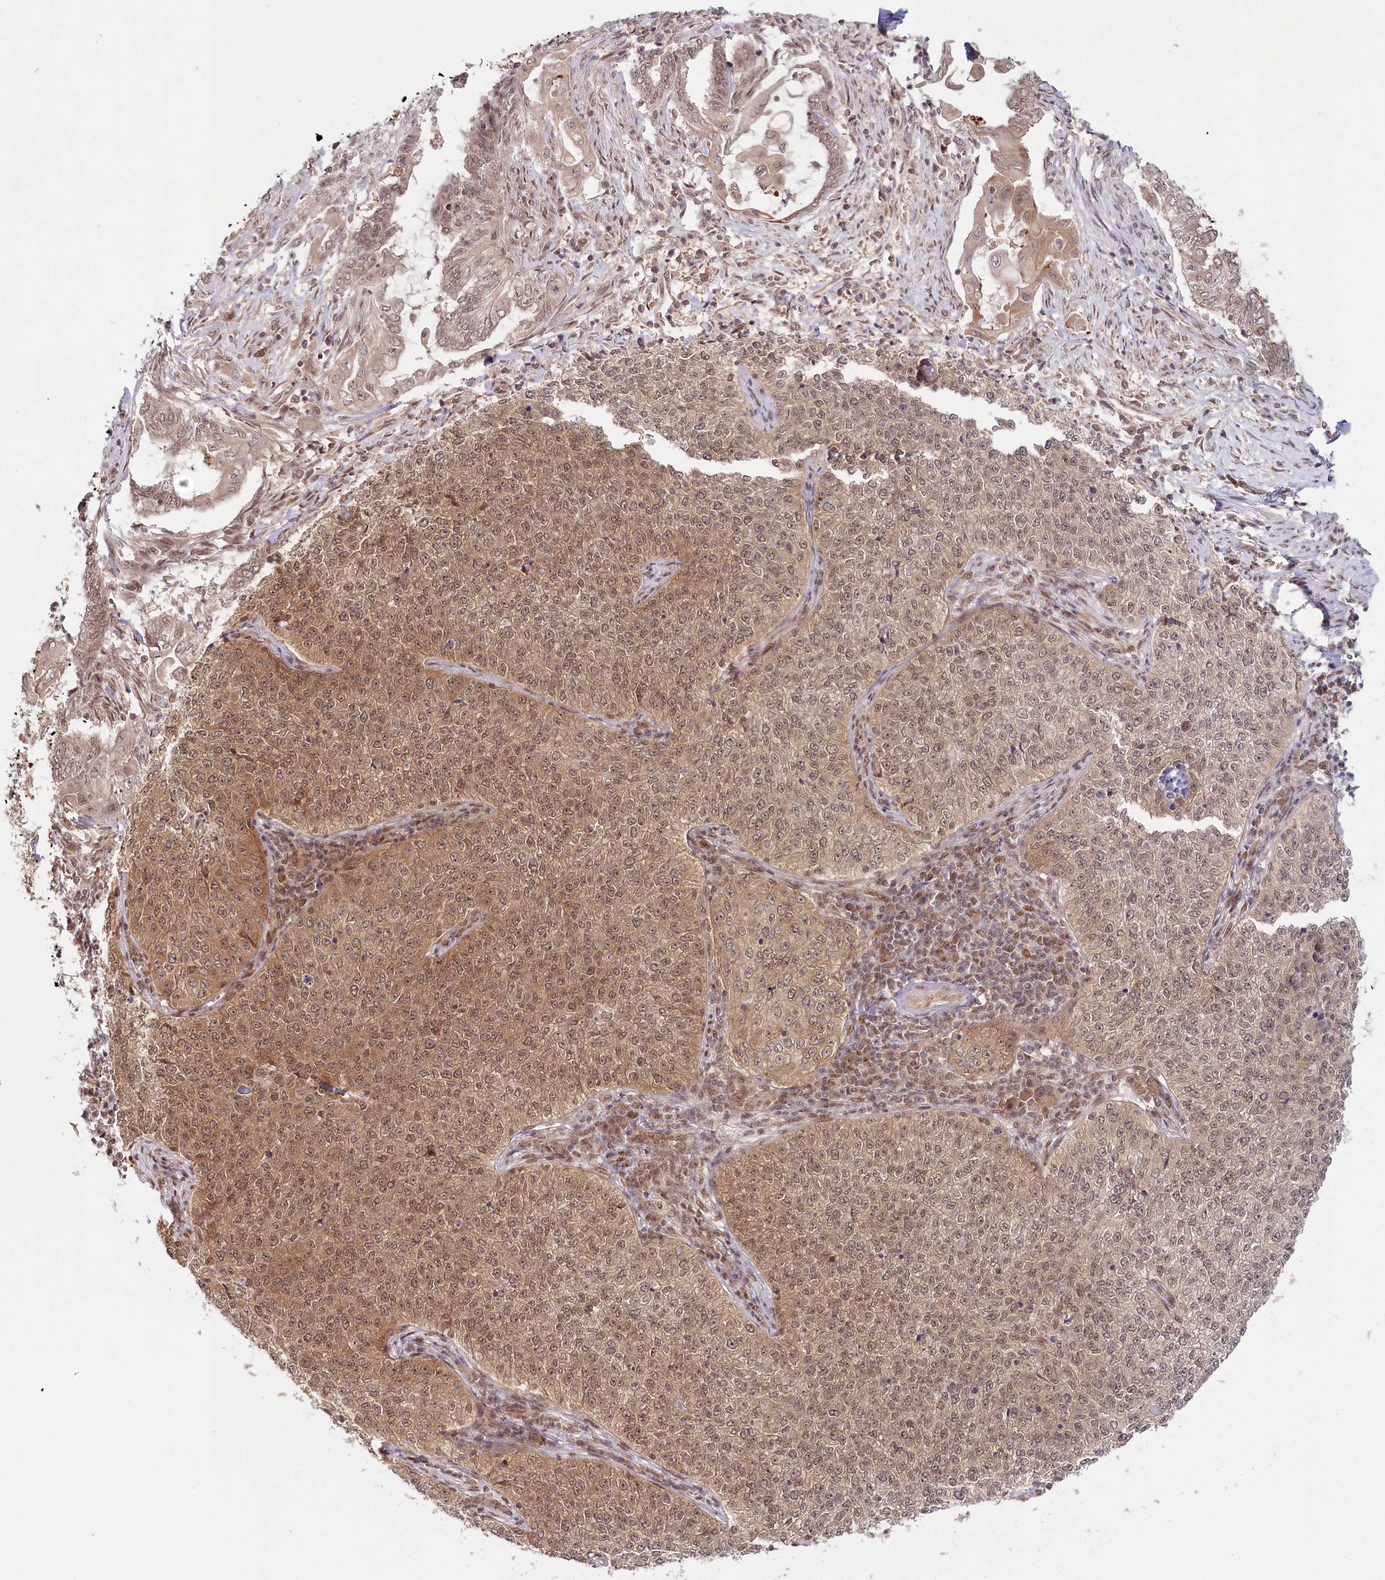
{"staining": {"intensity": "moderate", "quantity": "25%-75%", "location": "cytoplasmic/membranous,nuclear"}, "tissue": "cervical cancer", "cell_type": "Tumor cells", "image_type": "cancer", "snomed": [{"axis": "morphology", "description": "Squamous cell carcinoma, NOS"}, {"axis": "topography", "description": "Cervix"}], "caption": "A micrograph of cervical squamous cell carcinoma stained for a protein demonstrates moderate cytoplasmic/membranous and nuclear brown staining in tumor cells. (Stains: DAB (3,3'-diaminobenzidine) in brown, nuclei in blue, Microscopy: brightfield microscopy at high magnification).", "gene": "CCDC65", "patient": {"sex": "female", "age": 35}}